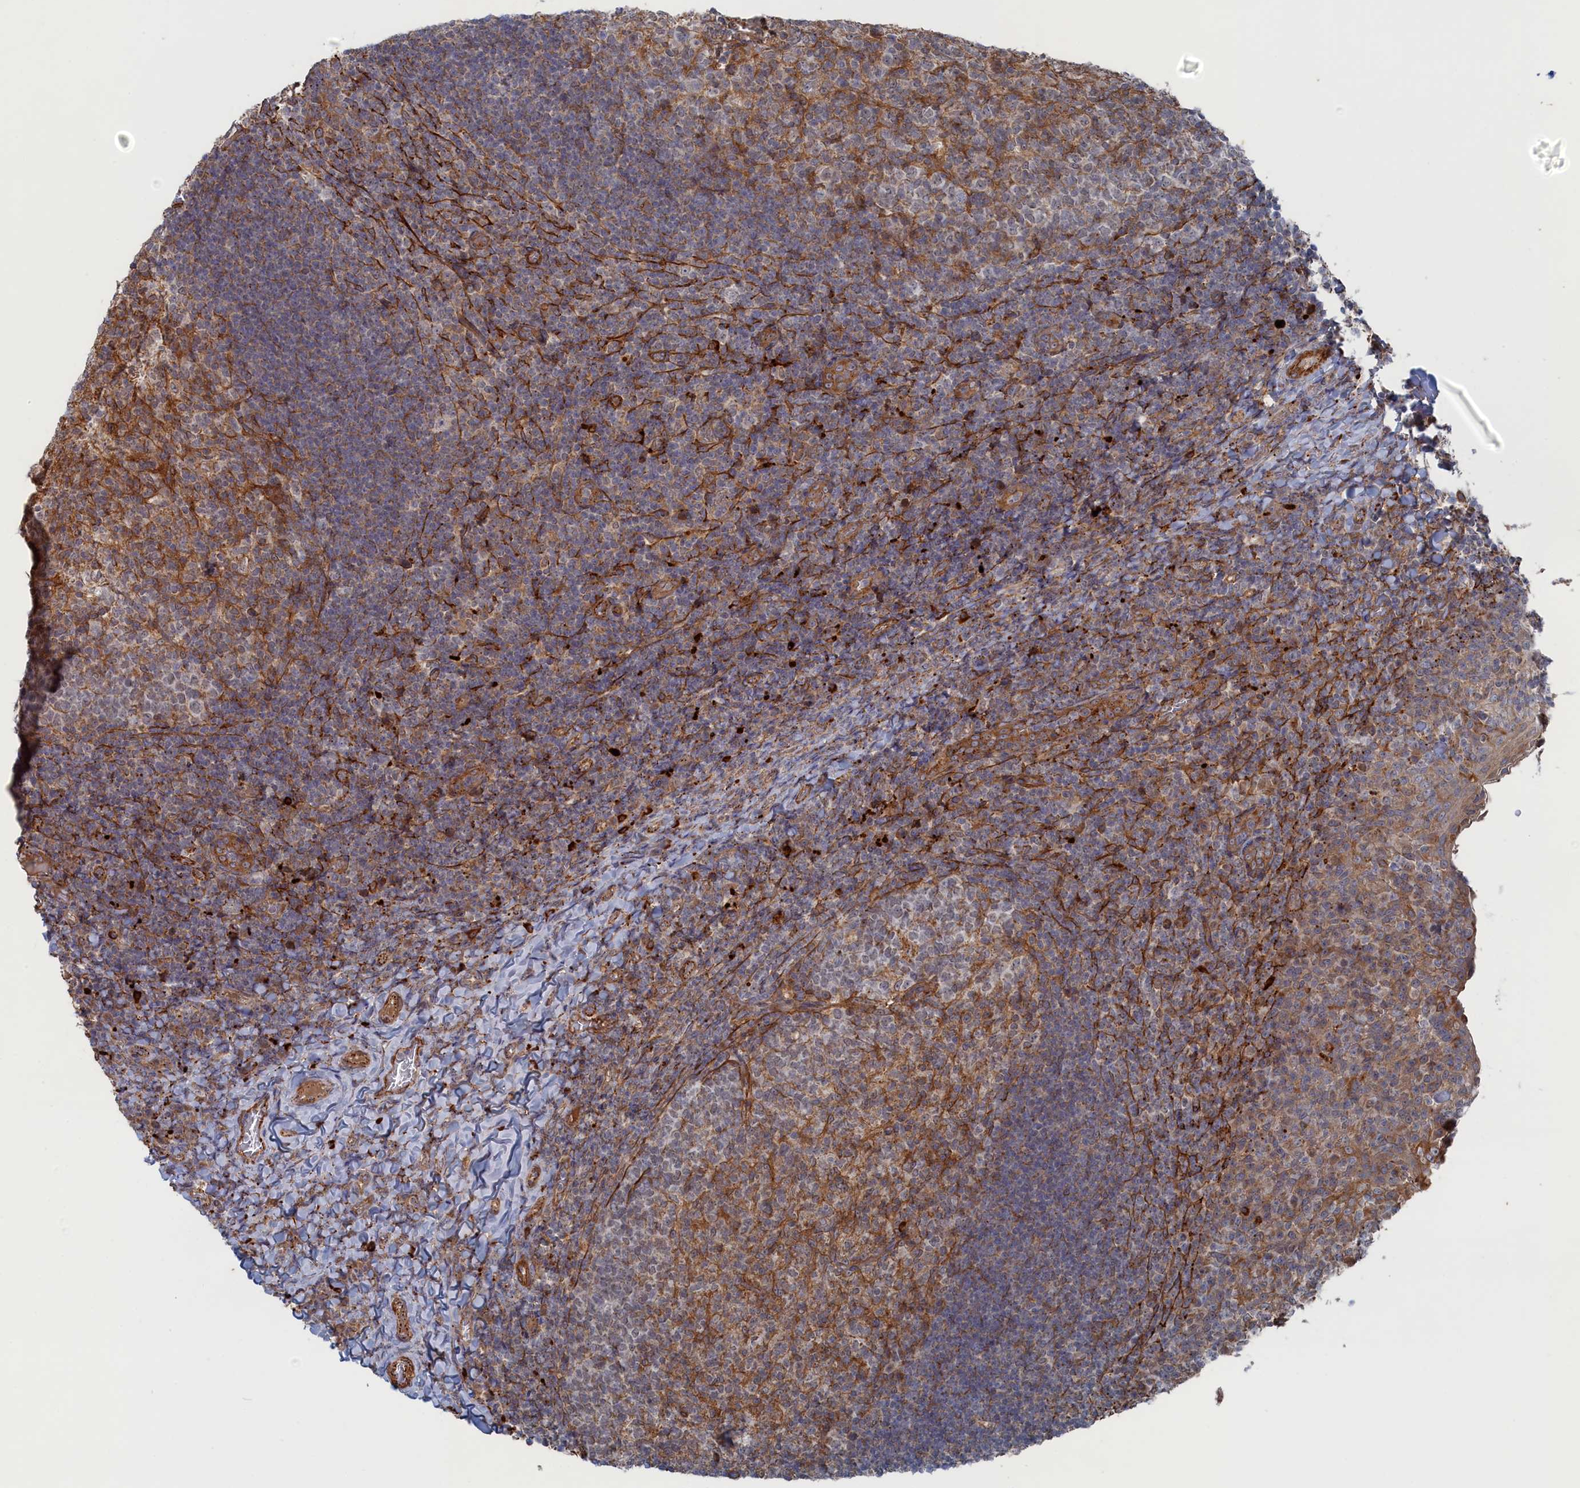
{"staining": {"intensity": "moderate", "quantity": "<25%", "location": "cytoplasmic/membranous"}, "tissue": "tonsil", "cell_type": "Germinal center cells", "image_type": "normal", "snomed": [{"axis": "morphology", "description": "Normal tissue, NOS"}, {"axis": "topography", "description": "Tonsil"}], "caption": "Protein analysis of benign tonsil demonstrates moderate cytoplasmic/membranous staining in about <25% of germinal center cells.", "gene": "FILIP1L", "patient": {"sex": "female", "age": 10}}